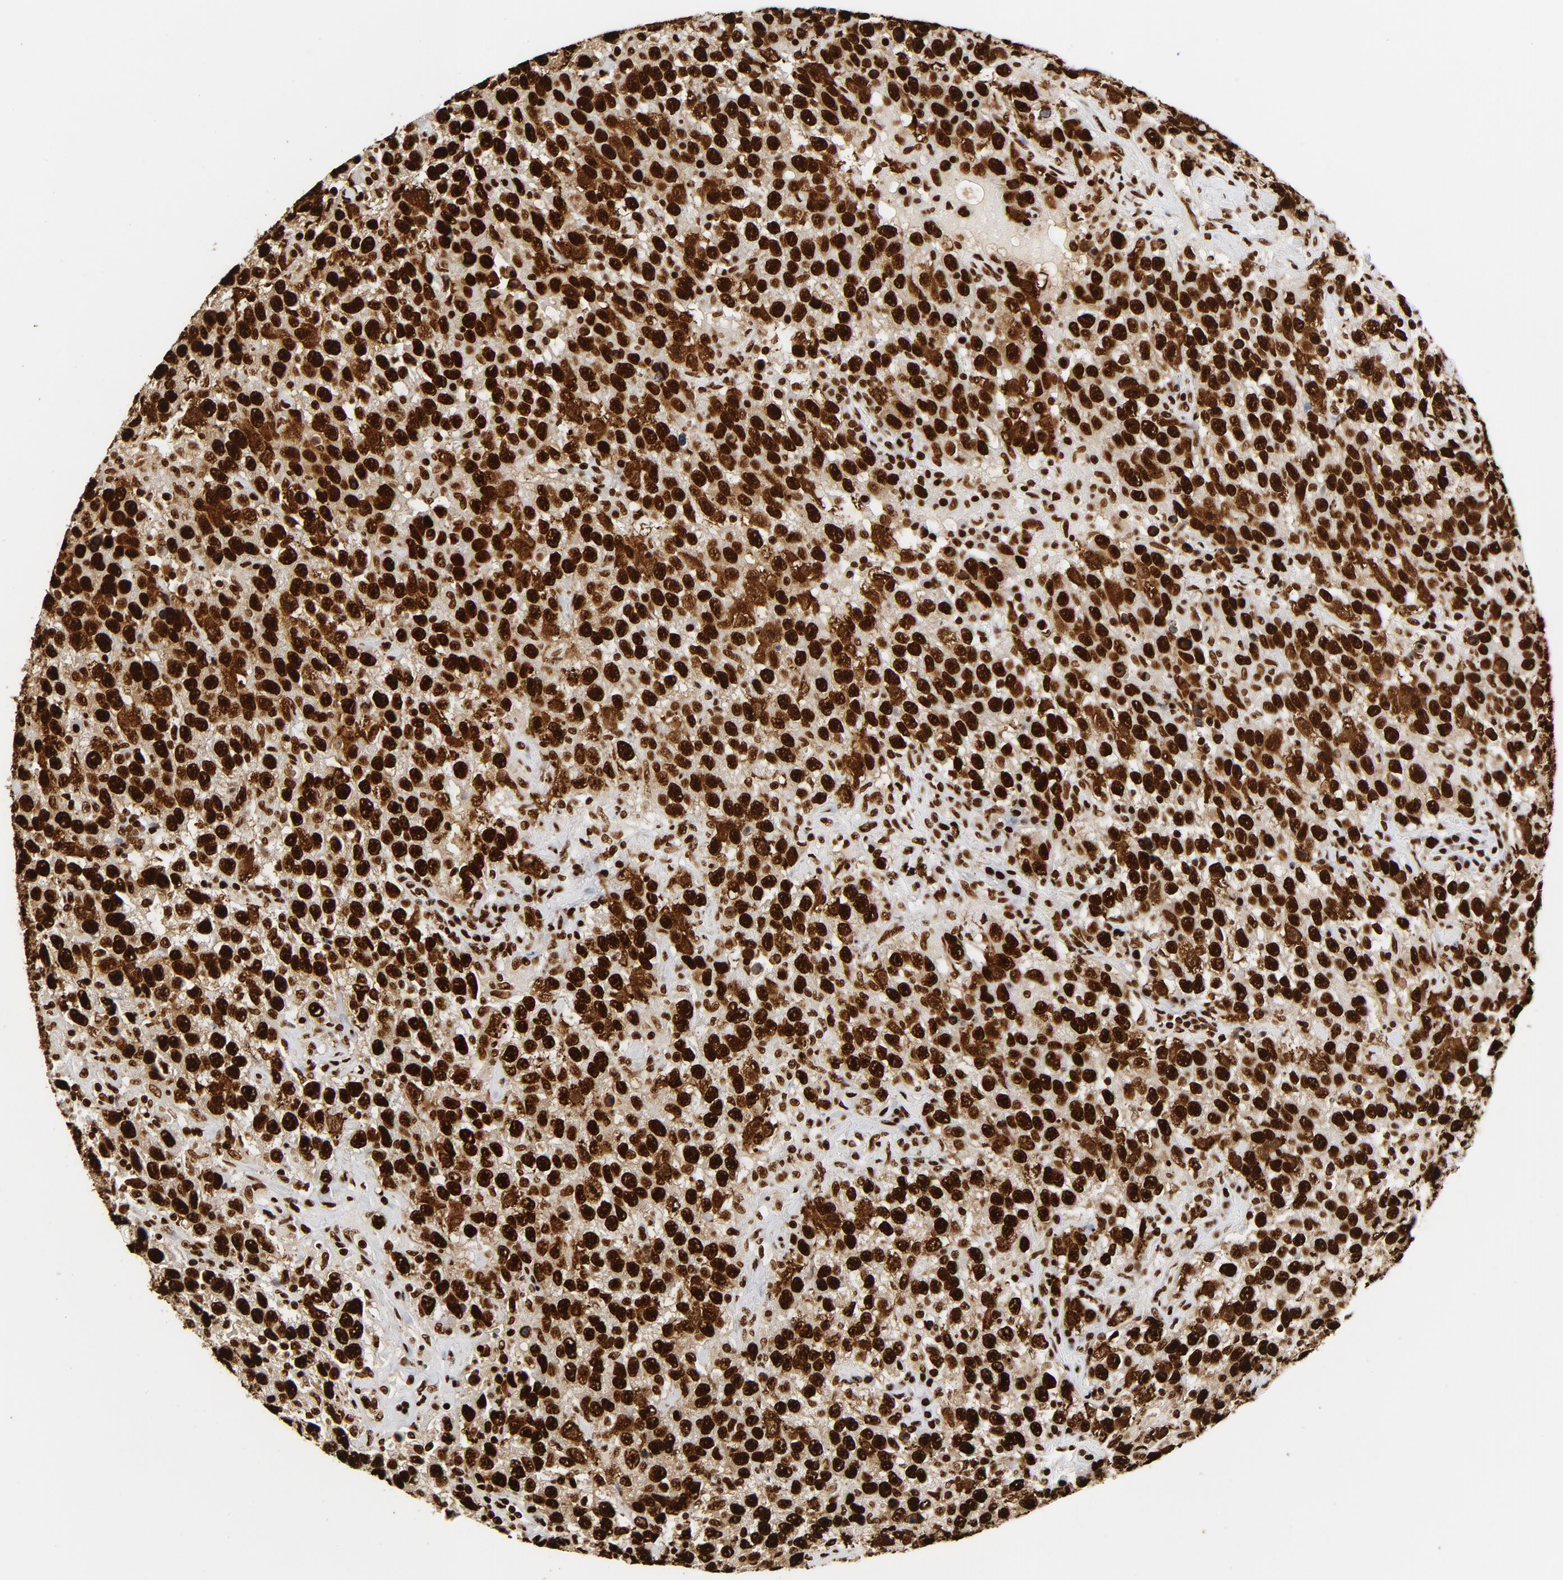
{"staining": {"intensity": "strong", "quantity": ">75%", "location": "nuclear"}, "tissue": "testis cancer", "cell_type": "Tumor cells", "image_type": "cancer", "snomed": [{"axis": "morphology", "description": "Seminoma, NOS"}, {"axis": "topography", "description": "Testis"}], "caption": "Protein expression by immunohistochemistry (IHC) reveals strong nuclear expression in about >75% of tumor cells in testis cancer.", "gene": "XRCC6", "patient": {"sex": "male", "age": 41}}